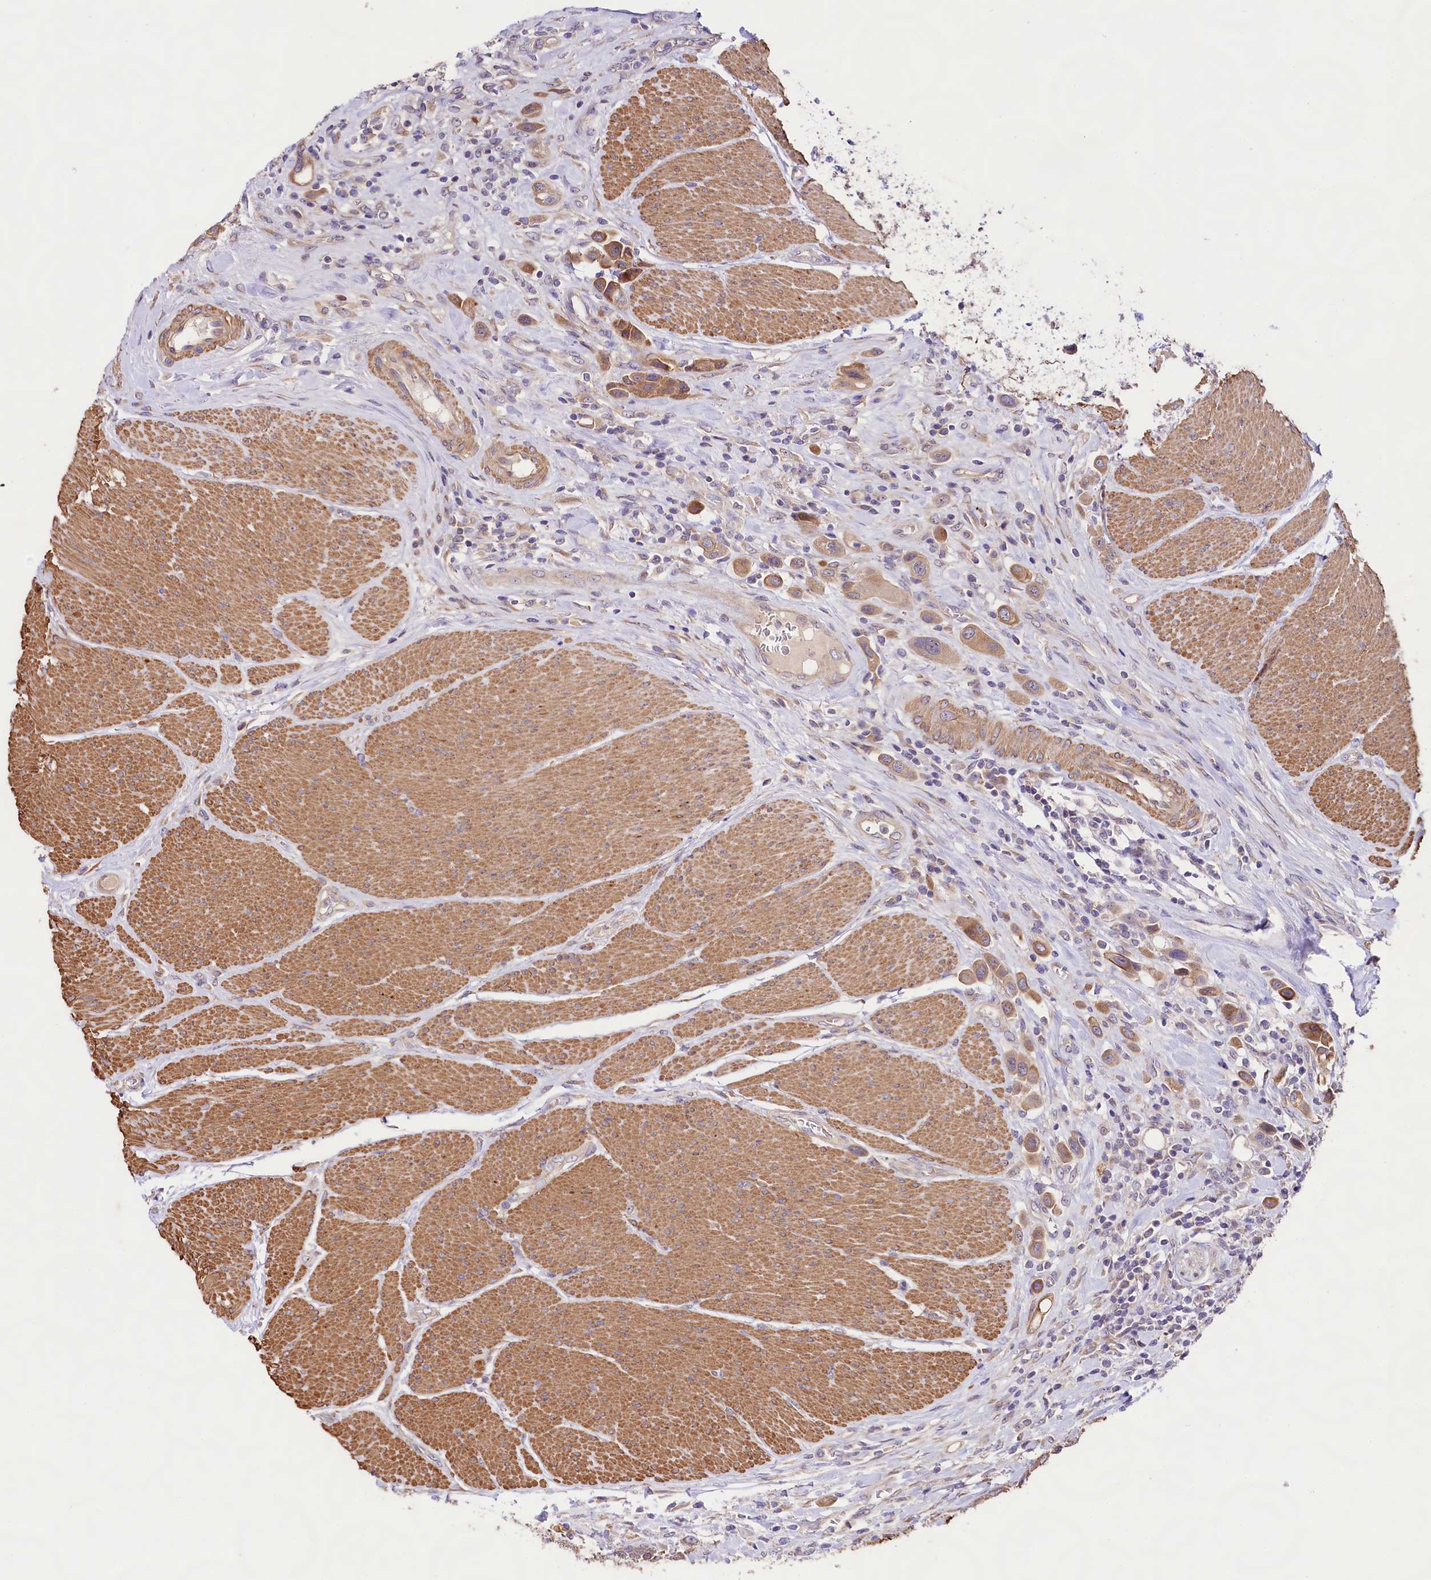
{"staining": {"intensity": "moderate", "quantity": ">75%", "location": "cytoplasmic/membranous"}, "tissue": "urothelial cancer", "cell_type": "Tumor cells", "image_type": "cancer", "snomed": [{"axis": "morphology", "description": "Urothelial carcinoma, High grade"}, {"axis": "topography", "description": "Urinary bladder"}], "caption": "Protein staining reveals moderate cytoplasmic/membranous expression in approximately >75% of tumor cells in high-grade urothelial carcinoma. Immunohistochemistry (ihc) stains the protein in brown and the nuclei are stained blue.", "gene": "VPS11", "patient": {"sex": "male", "age": 50}}